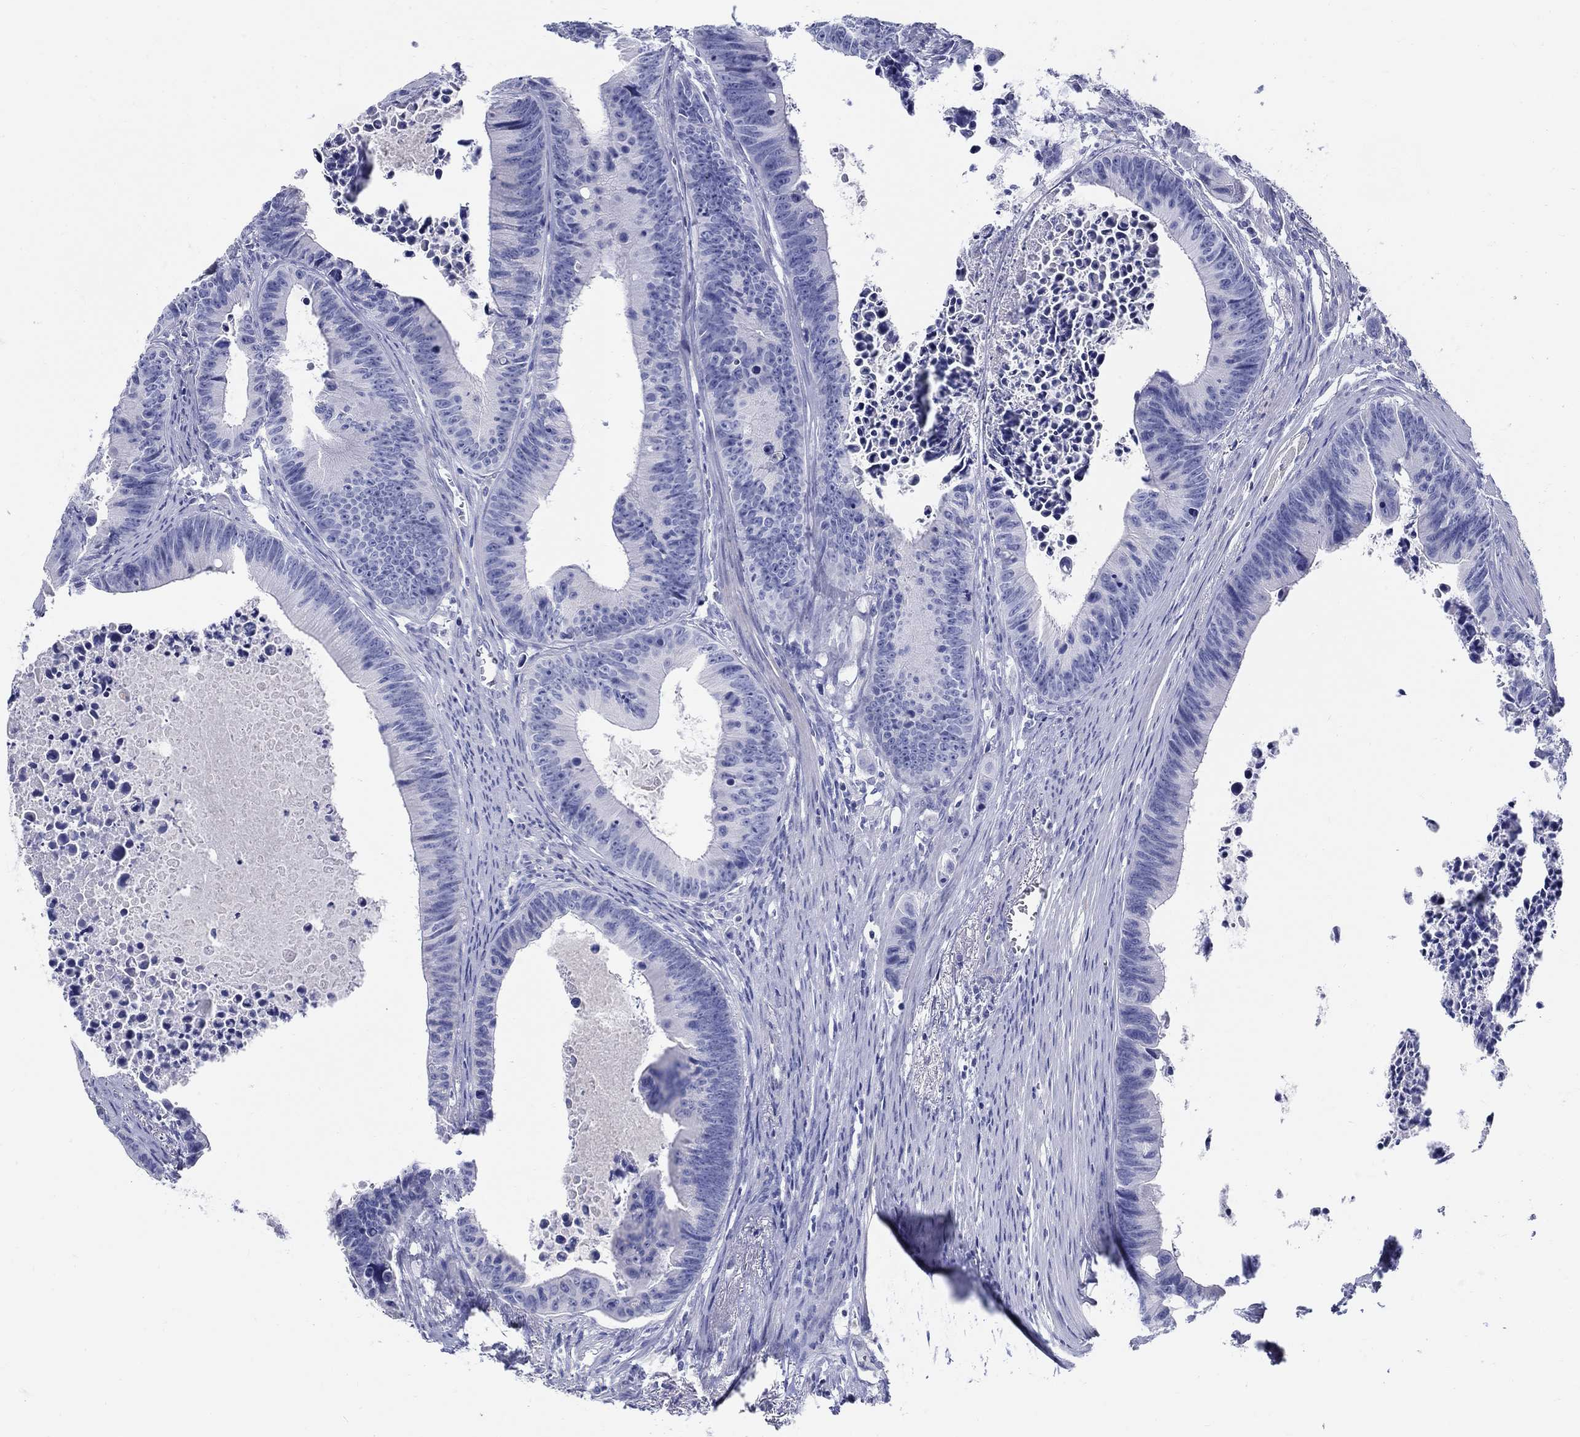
{"staining": {"intensity": "negative", "quantity": "none", "location": "none"}, "tissue": "colorectal cancer", "cell_type": "Tumor cells", "image_type": "cancer", "snomed": [{"axis": "morphology", "description": "Adenocarcinoma, NOS"}, {"axis": "topography", "description": "Colon"}], "caption": "The photomicrograph displays no significant positivity in tumor cells of colorectal adenocarcinoma.", "gene": "CRYGS", "patient": {"sex": "female", "age": 87}}